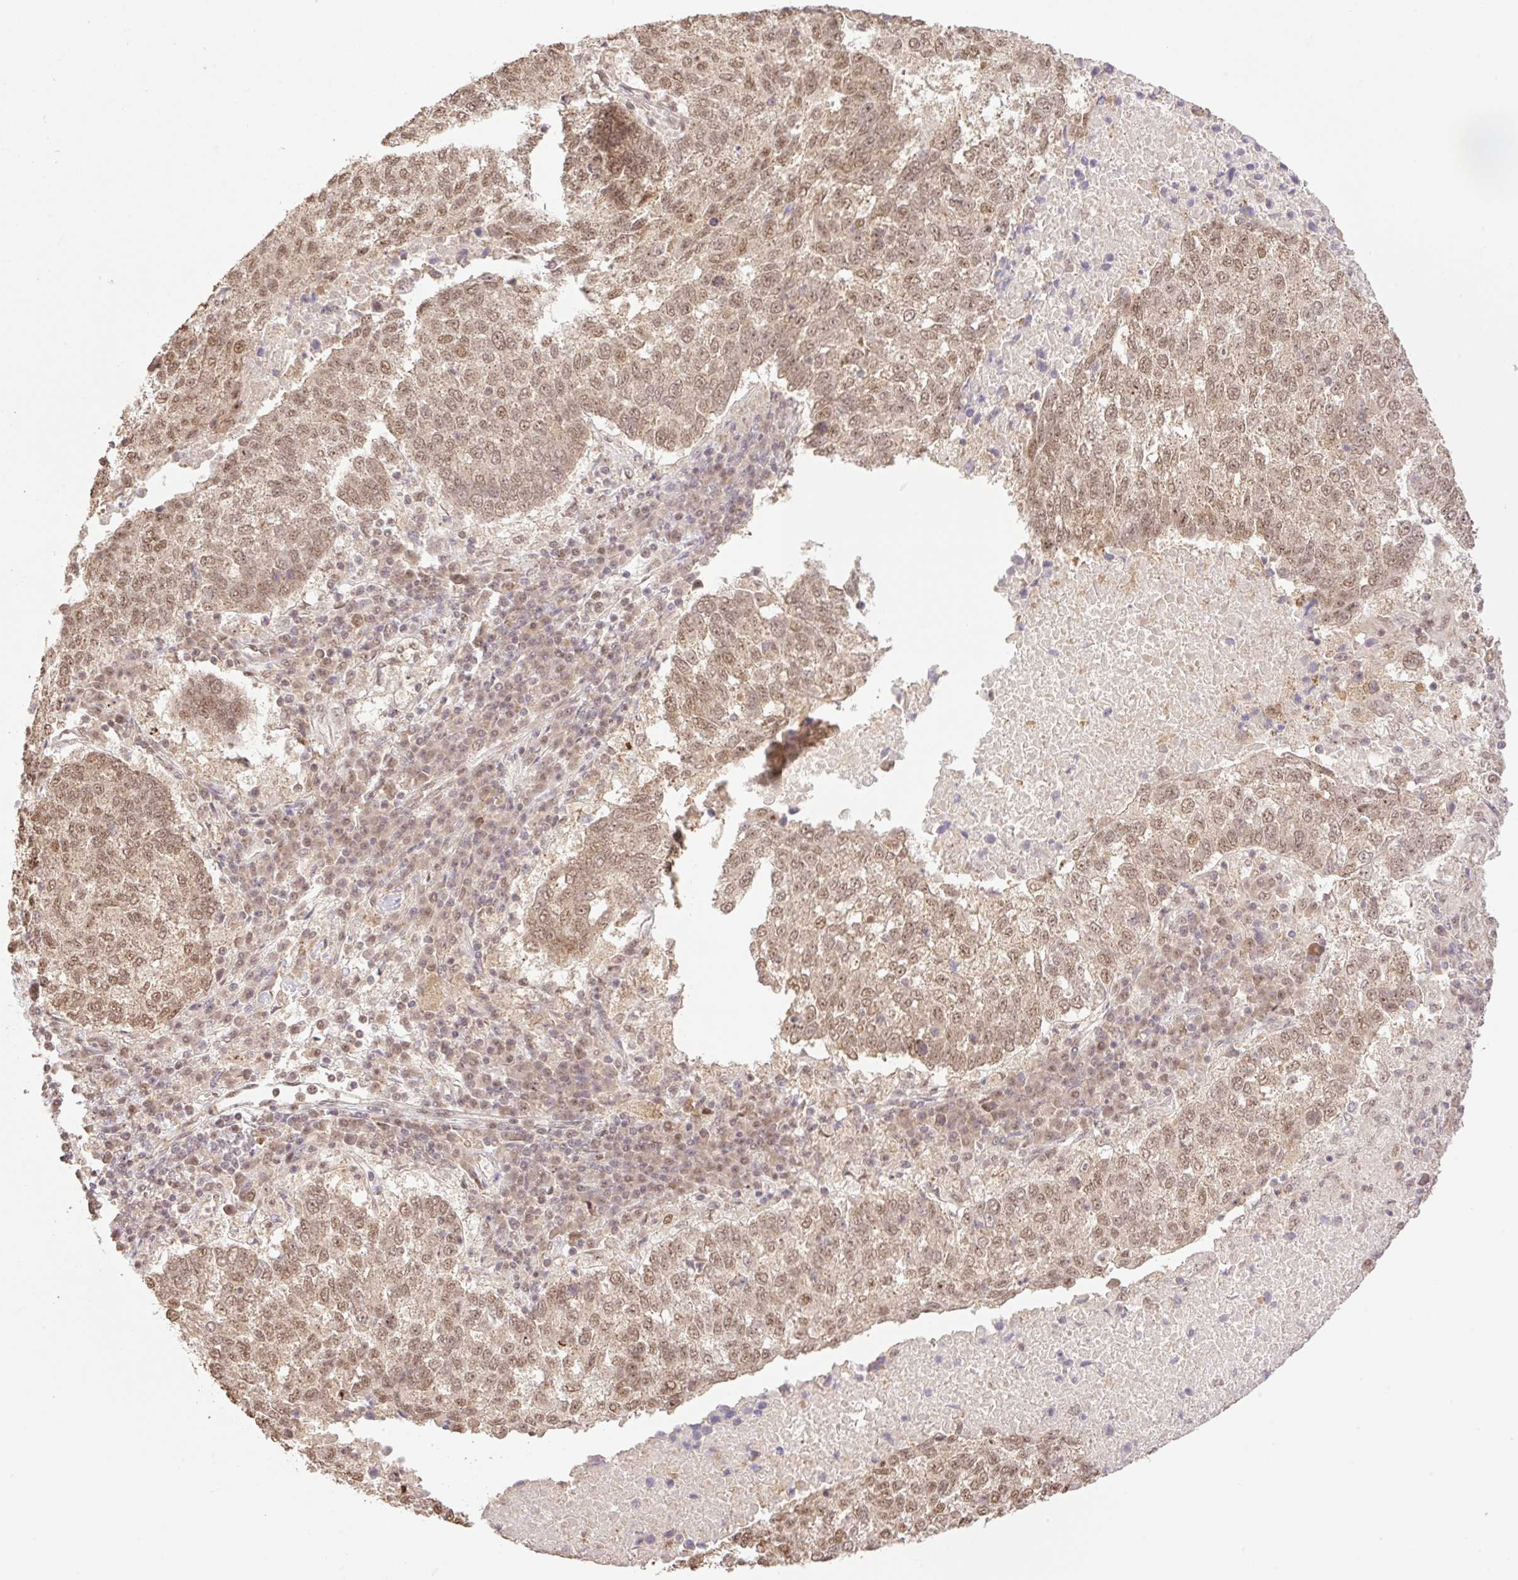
{"staining": {"intensity": "moderate", "quantity": ">75%", "location": "nuclear"}, "tissue": "lung cancer", "cell_type": "Tumor cells", "image_type": "cancer", "snomed": [{"axis": "morphology", "description": "Squamous cell carcinoma, NOS"}, {"axis": "topography", "description": "Lung"}], "caption": "There is medium levels of moderate nuclear positivity in tumor cells of lung squamous cell carcinoma, as demonstrated by immunohistochemical staining (brown color).", "gene": "VPS25", "patient": {"sex": "male", "age": 73}}